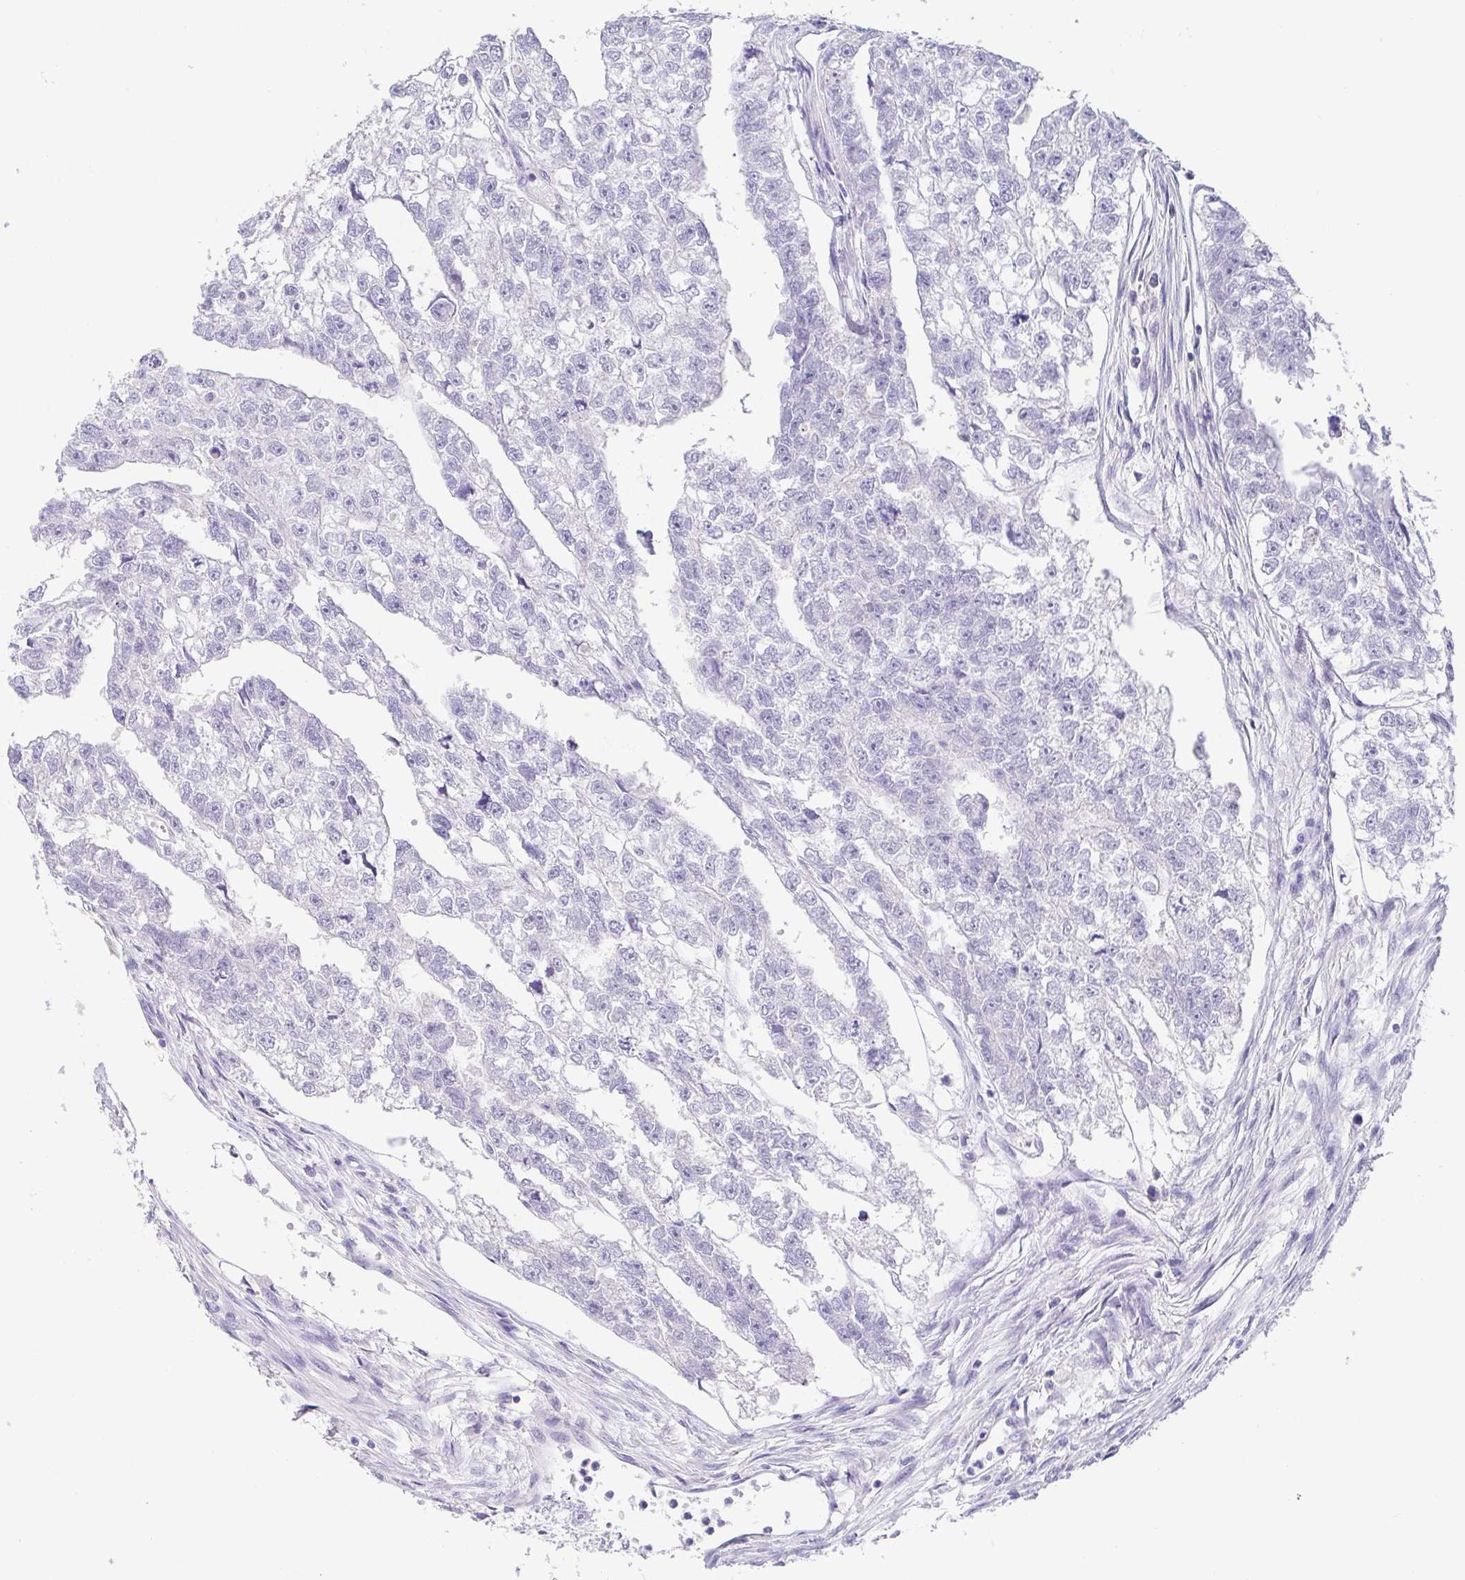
{"staining": {"intensity": "negative", "quantity": "none", "location": "none"}, "tissue": "testis cancer", "cell_type": "Tumor cells", "image_type": "cancer", "snomed": [{"axis": "morphology", "description": "Carcinoma, Embryonal, NOS"}, {"axis": "morphology", "description": "Teratoma, malignant, NOS"}, {"axis": "topography", "description": "Testis"}], "caption": "An immunohistochemistry (IHC) image of testis teratoma (malignant) is shown. There is no staining in tumor cells of testis teratoma (malignant).", "gene": "FABP3", "patient": {"sex": "male", "age": 44}}